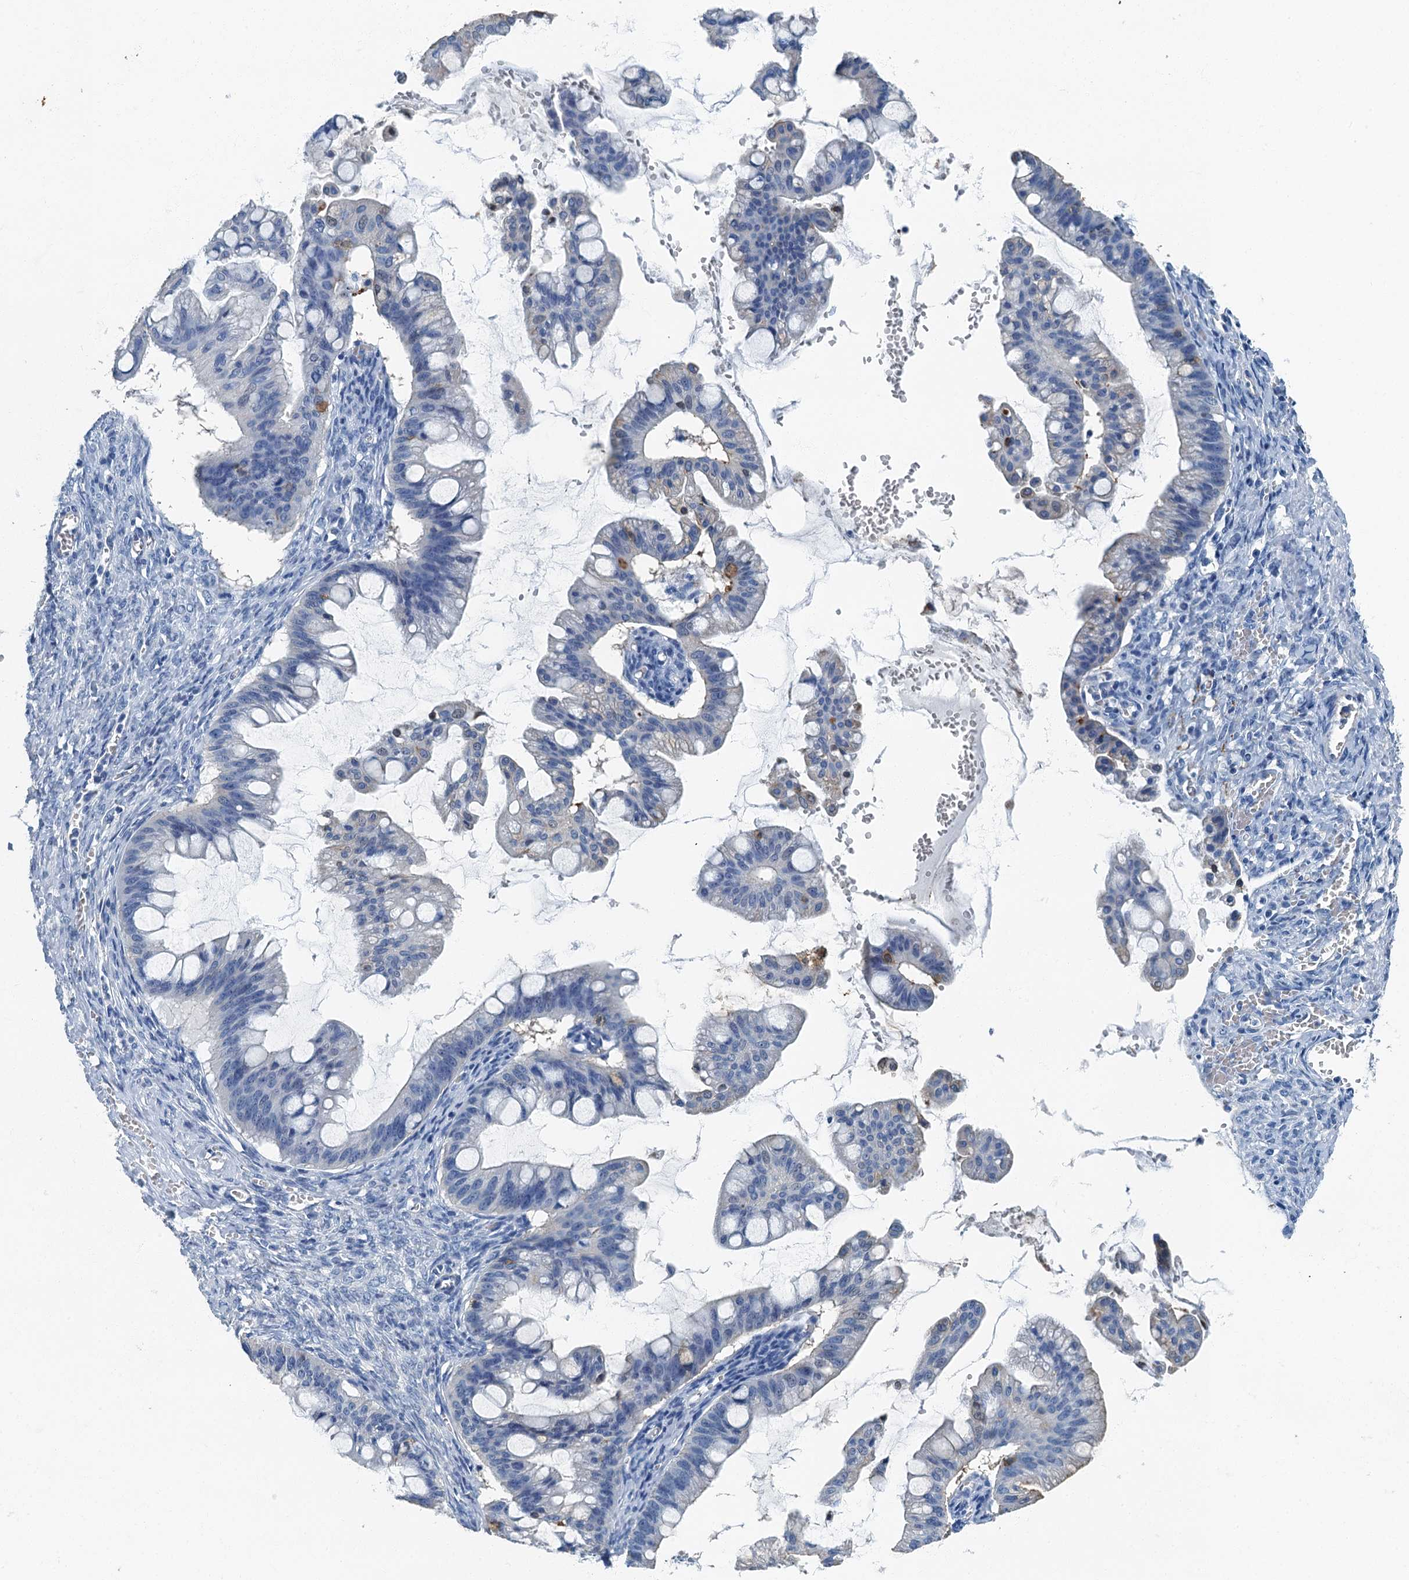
{"staining": {"intensity": "negative", "quantity": "none", "location": "none"}, "tissue": "ovarian cancer", "cell_type": "Tumor cells", "image_type": "cancer", "snomed": [{"axis": "morphology", "description": "Cystadenocarcinoma, mucinous, NOS"}, {"axis": "topography", "description": "Ovary"}], "caption": "Immunohistochemical staining of mucinous cystadenocarcinoma (ovarian) exhibits no significant positivity in tumor cells. (DAB (3,3'-diaminobenzidine) immunohistochemistry visualized using brightfield microscopy, high magnification).", "gene": "GADL1", "patient": {"sex": "female", "age": 73}}